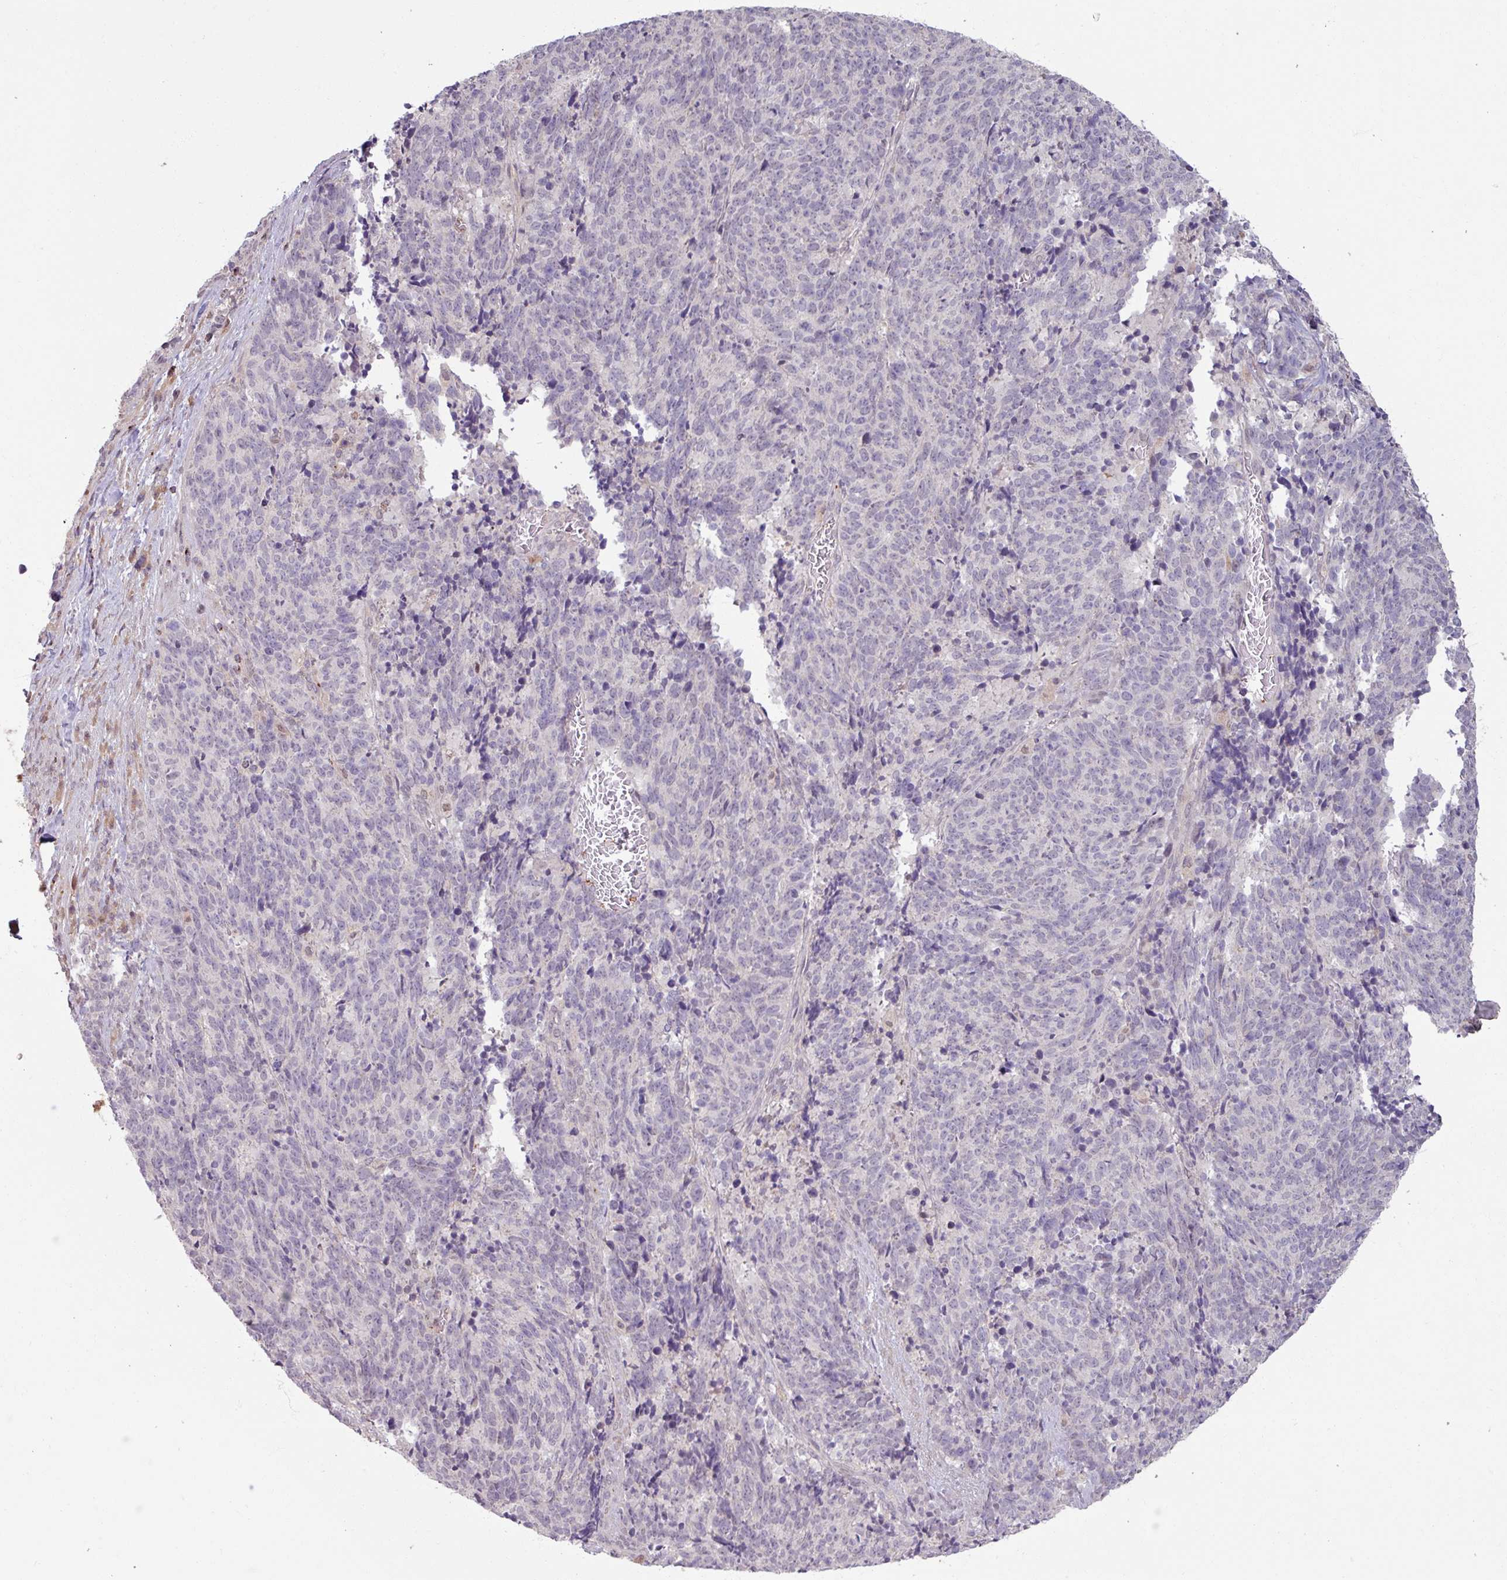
{"staining": {"intensity": "moderate", "quantity": "<25%", "location": "cytoplasmic/membranous,nuclear"}, "tissue": "cervical cancer", "cell_type": "Tumor cells", "image_type": "cancer", "snomed": [{"axis": "morphology", "description": "Squamous cell carcinoma, NOS"}, {"axis": "topography", "description": "Cervix"}], "caption": "Human squamous cell carcinoma (cervical) stained for a protein (brown) displays moderate cytoplasmic/membranous and nuclear positive expression in approximately <25% of tumor cells.", "gene": "OR6B1", "patient": {"sex": "female", "age": 29}}